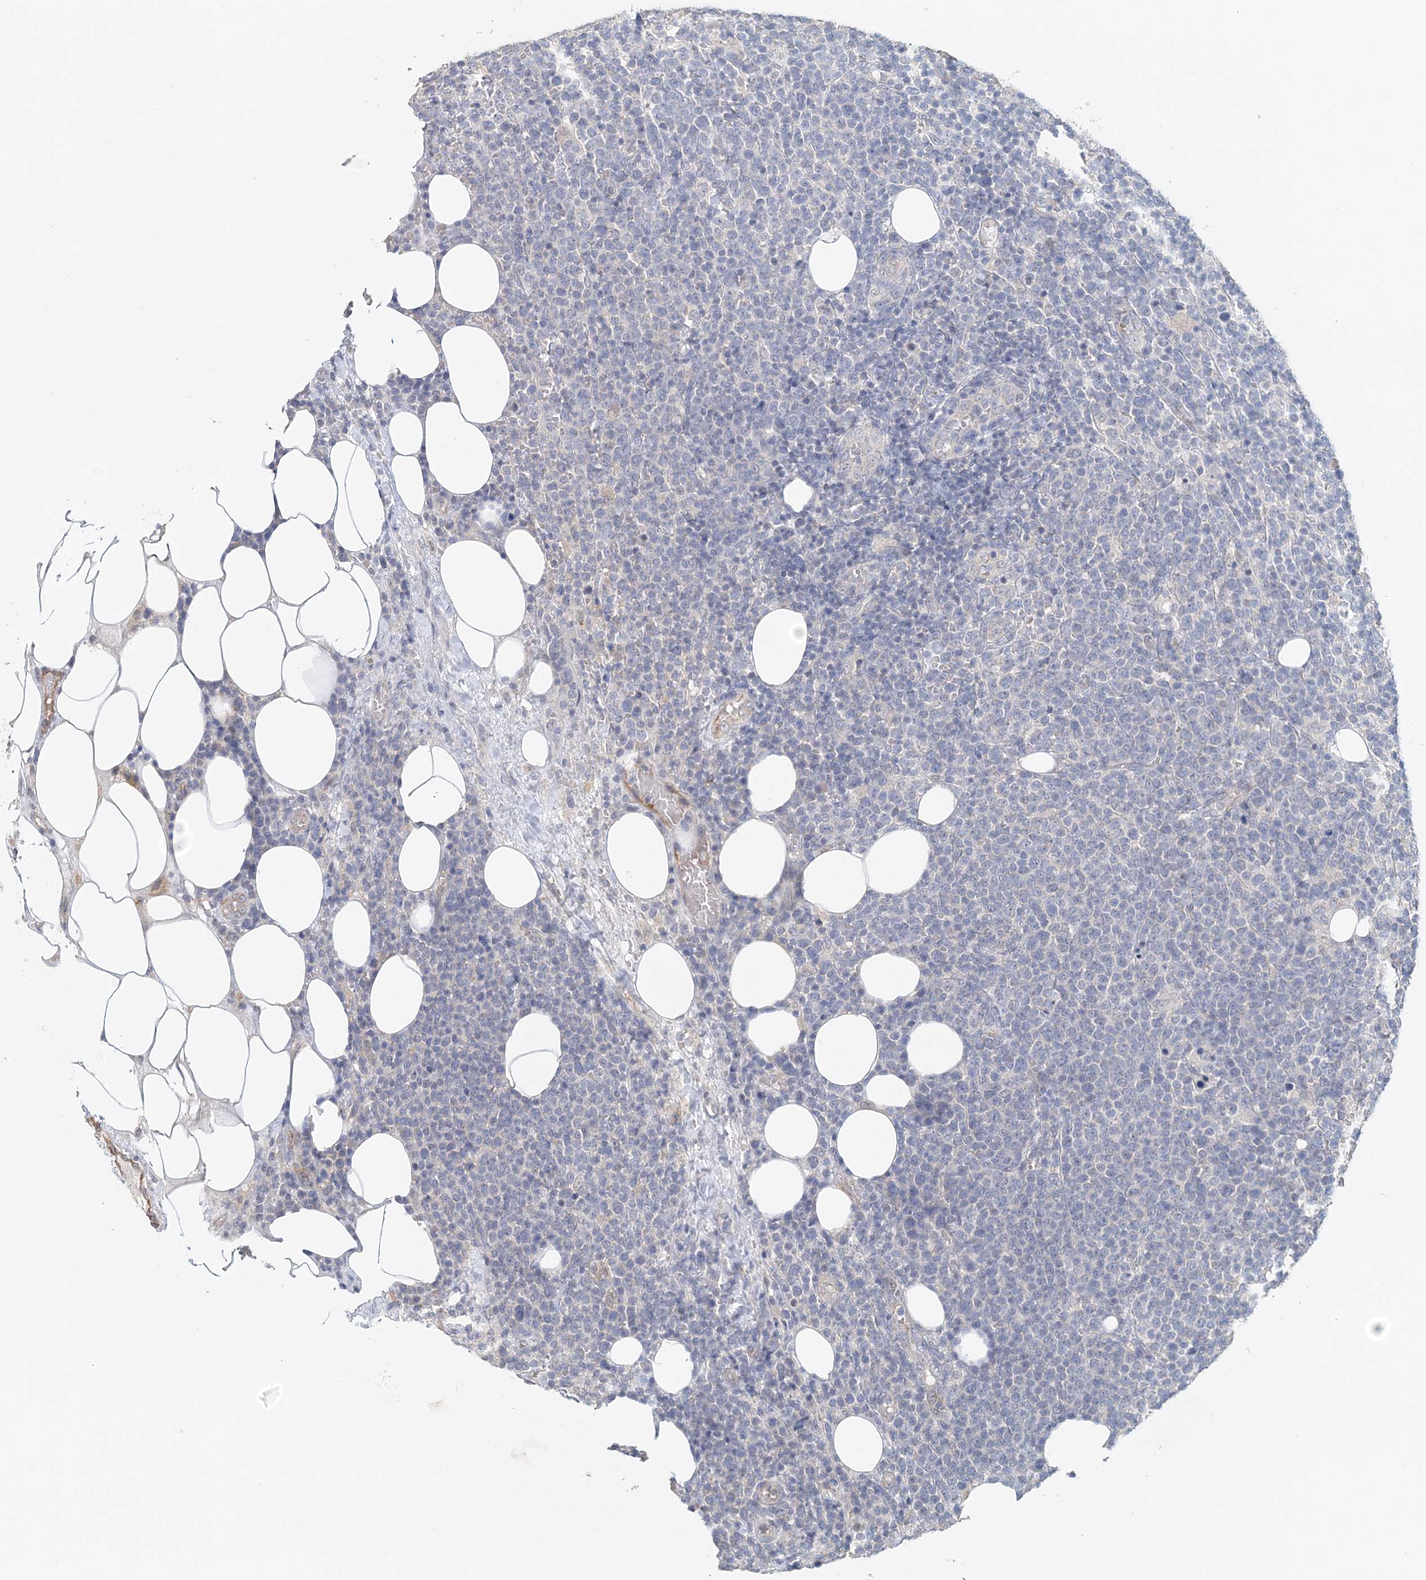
{"staining": {"intensity": "negative", "quantity": "none", "location": "none"}, "tissue": "lymphoma", "cell_type": "Tumor cells", "image_type": "cancer", "snomed": [{"axis": "morphology", "description": "Malignant lymphoma, non-Hodgkin's type, High grade"}, {"axis": "topography", "description": "Lymph node"}], "caption": "Immunohistochemistry photomicrograph of human malignant lymphoma, non-Hodgkin's type (high-grade) stained for a protein (brown), which reveals no staining in tumor cells.", "gene": "FBXO38", "patient": {"sex": "male", "age": 61}}